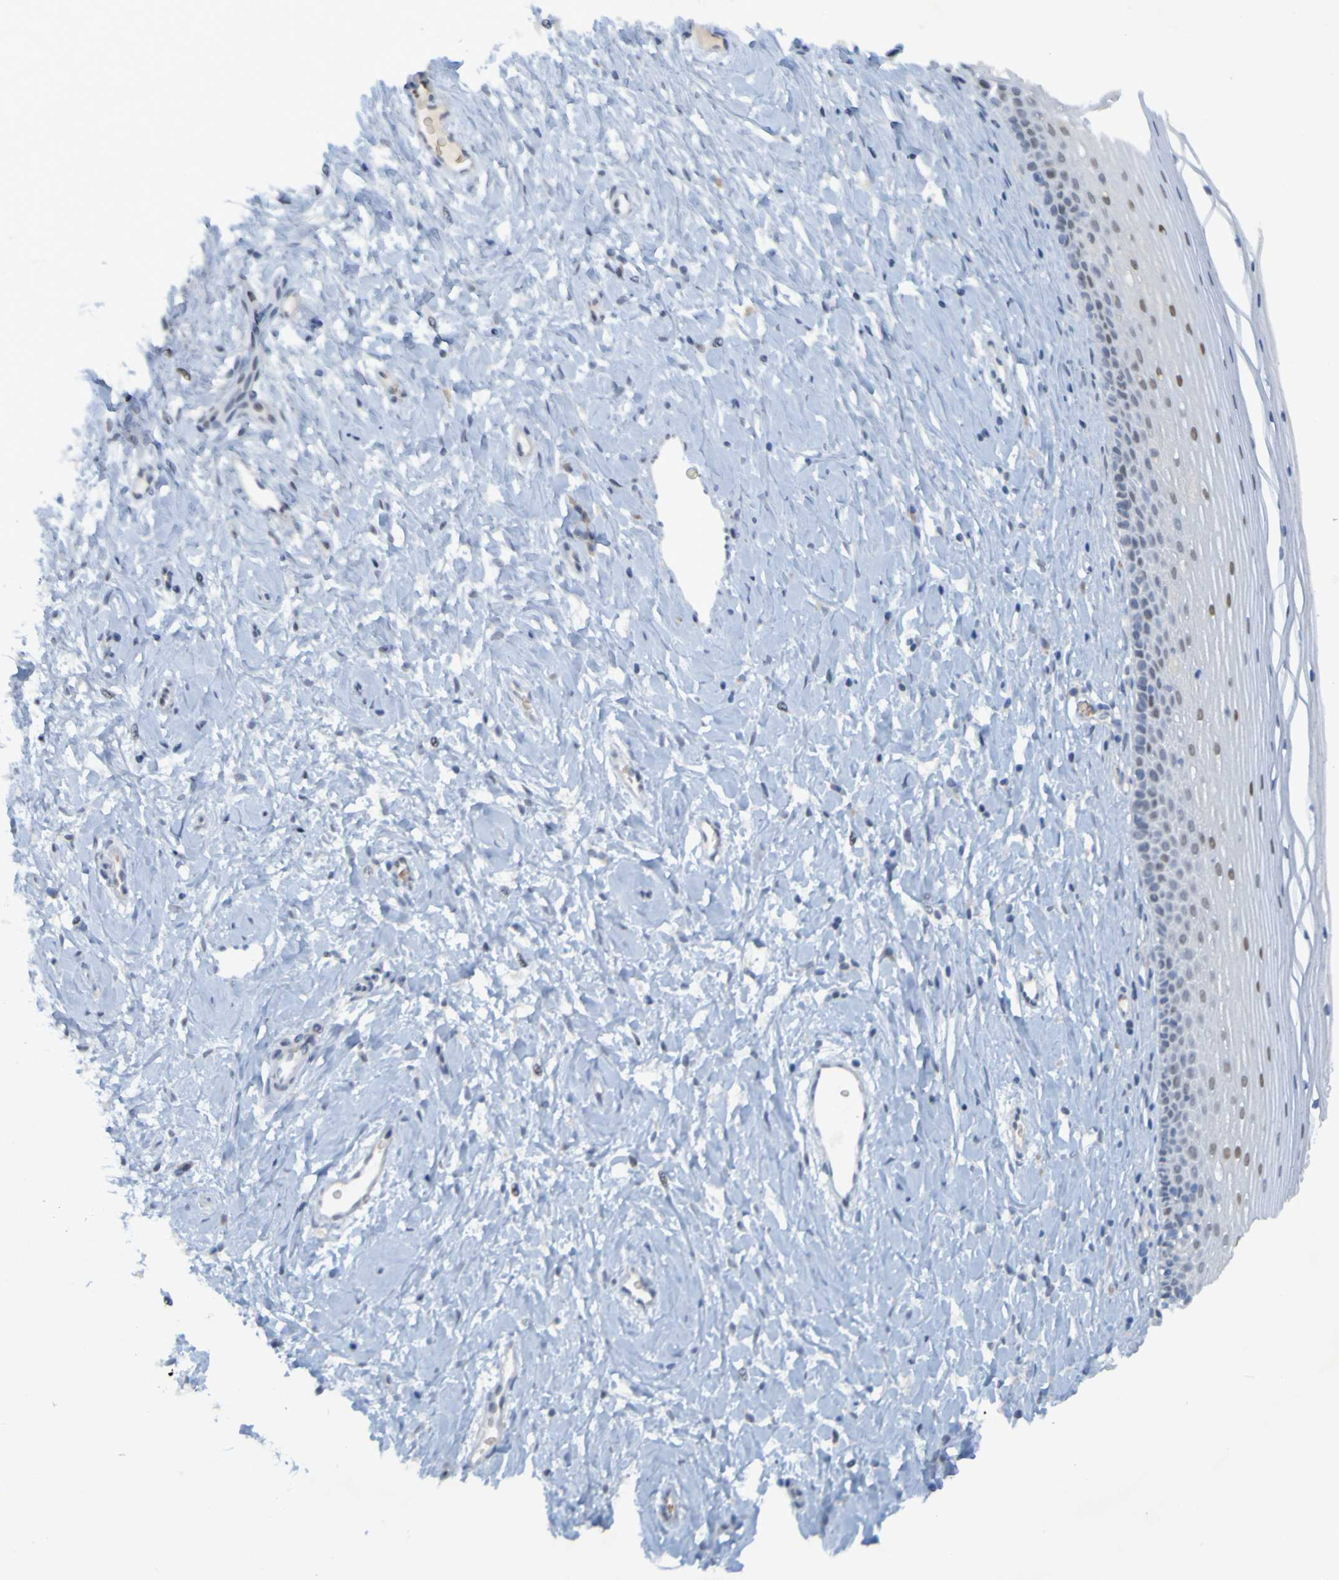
{"staining": {"intensity": "weak", "quantity": "25%-75%", "location": "nuclear"}, "tissue": "cervix", "cell_type": "Glandular cells", "image_type": "normal", "snomed": [{"axis": "morphology", "description": "Normal tissue, NOS"}, {"axis": "topography", "description": "Cervix"}], "caption": "This micrograph shows benign cervix stained with immunohistochemistry to label a protein in brown. The nuclear of glandular cells show weak positivity for the protein. Nuclei are counter-stained blue.", "gene": "USP36", "patient": {"sex": "female", "age": 39}}